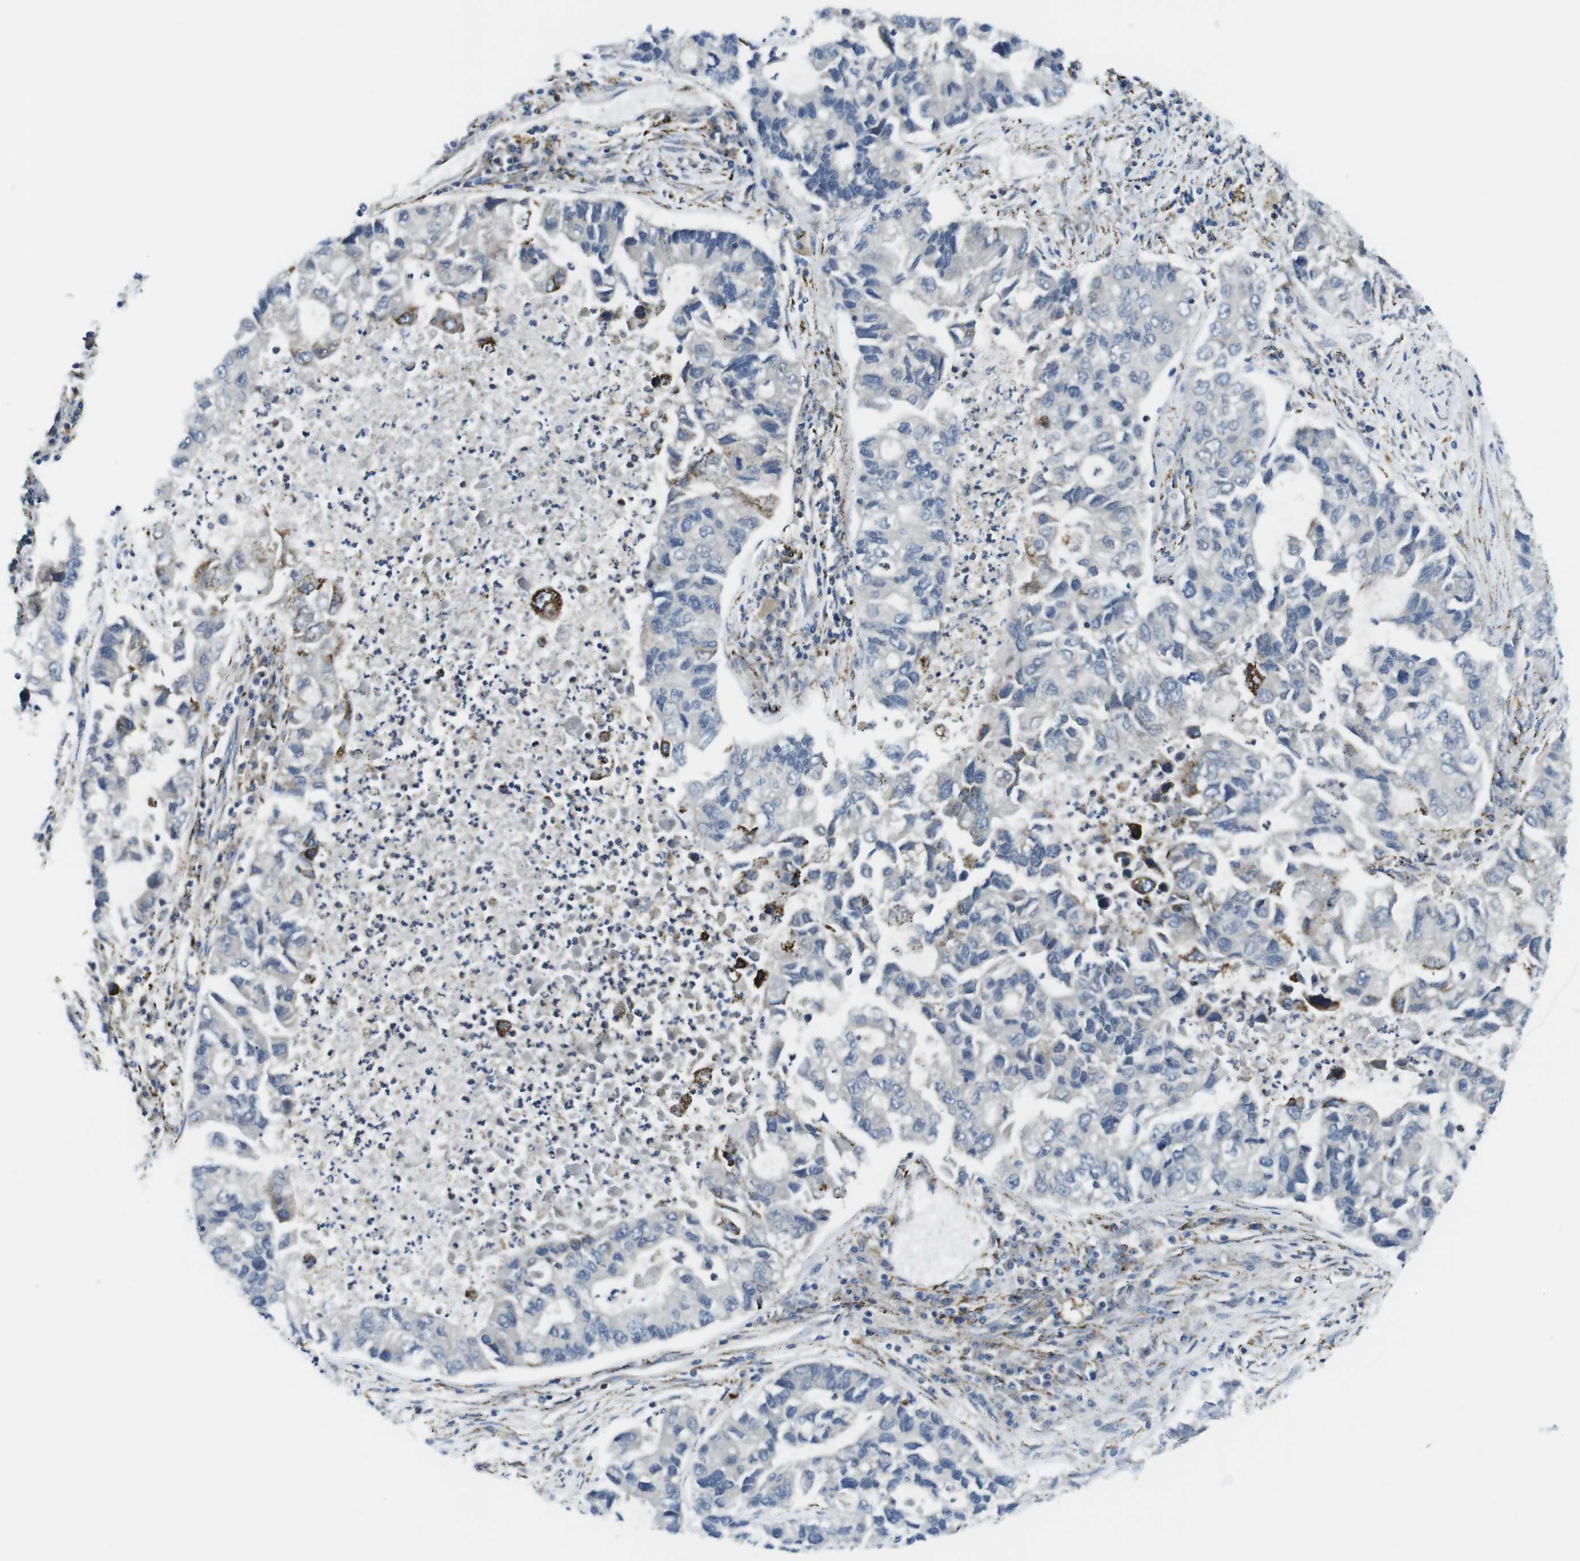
{"staining": {"intensity": "negative", "quantity": "none", "location": "none"}, "tissue": "lung cancer", "cell_type": "Tumor cells", "image_type": "cancer", "snomed": [{"axis": "morphology", "description": "Adenocarcinoma, NOS"}, {"axis": "topography", "description": "Lung"}], "caption": "The histopathology image displays no staining of tumor cells in lung cancer (adenocarcinoma).", "gene": "KCNE3", "patient": {"sex": "female", "age": 51}}